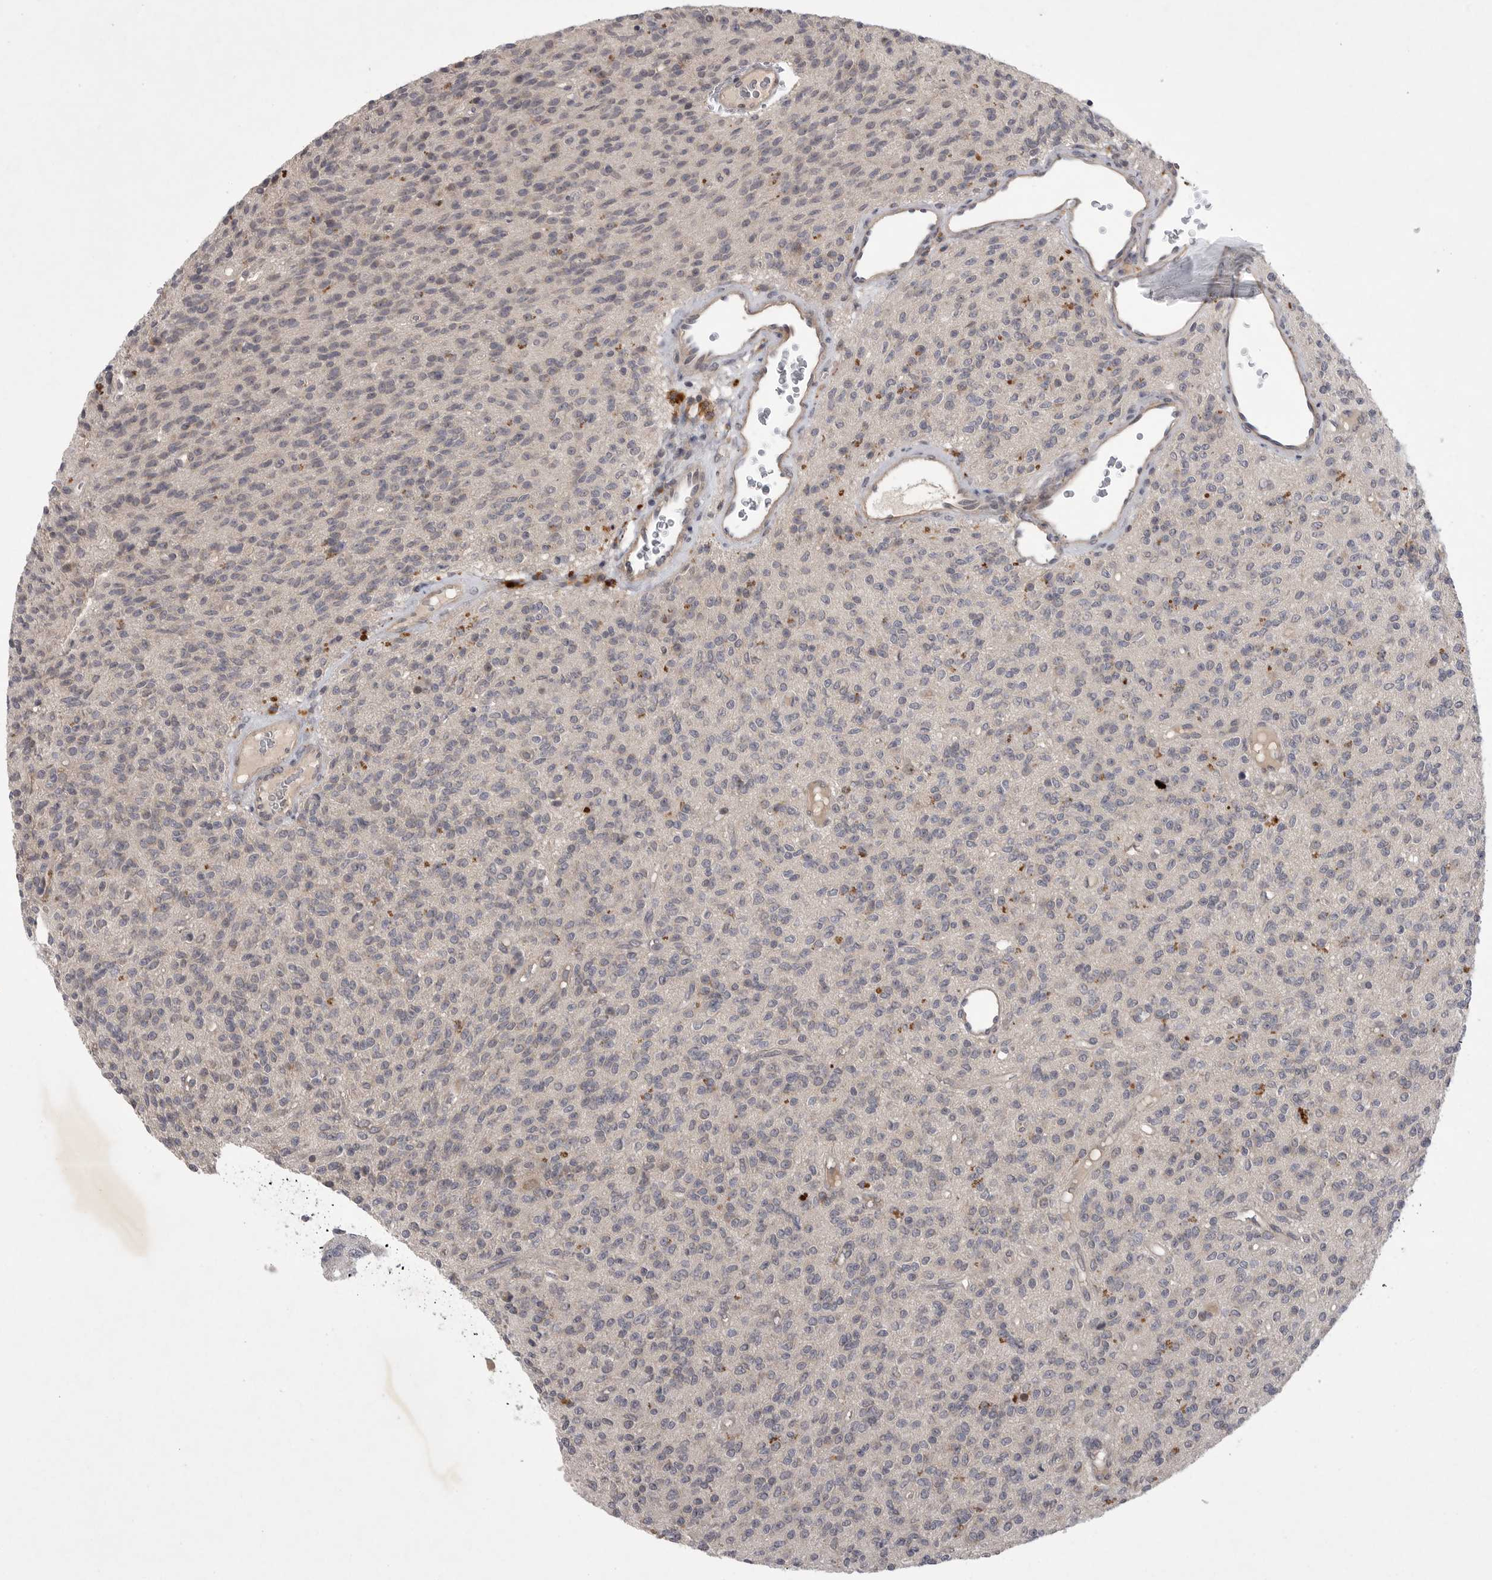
{"staining": {"intensity": "weak", "quantity": "<25%", "location": "cytoplasmic/membranous"}, "tissue": "glioma", "cell_type": "Tumor cells", "image_type": "cancer", "snomed": [{"axis": "morphology", "description": "Glioma, malignant, High grade"}, {"axis": "topography", "description": "Brain"}], "caption": "Photomicrograph shows no significant protein expression in tumor cells of high-grade glioma (malignant).", "gene": "UBE3D", "patient": {"sex": "male", "age": 34}}